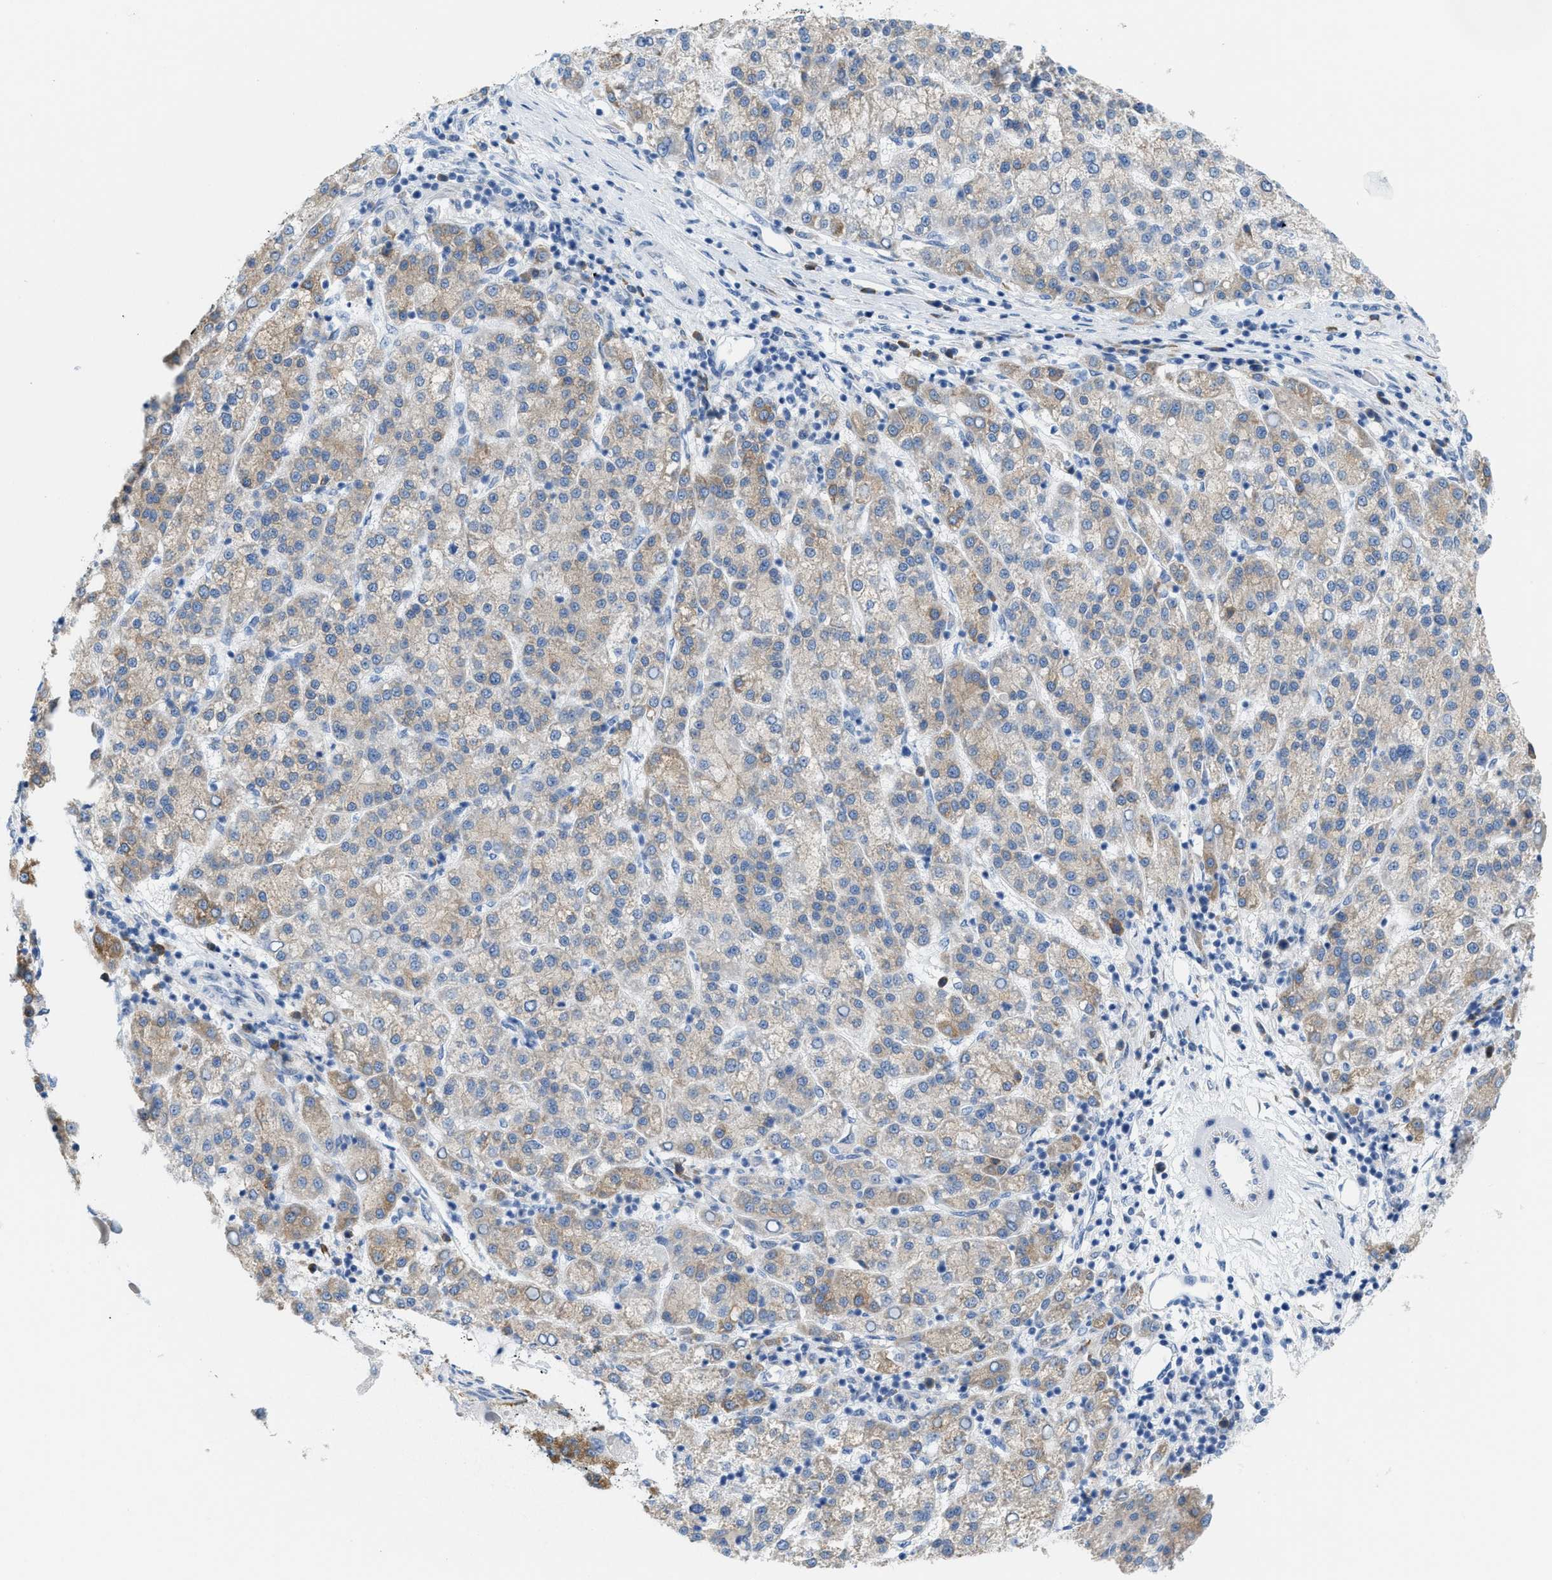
{"staining": {"intensity": "weak", "quantity": ">75%", "location": "cytoplasmic/membranous"}, "tissue": "liver cancer", "cell_type": "Tumor cells", "image_type": "cancer", "snomed": [{"axis": "morphology", "description": "Carcinoma, Hepatocellular, NOS"}, {"axis": "topography", "description": "Liver"}], "caption": "The image exhibits a brown stain indicating the presence of a protein in the cytoplasmic/membranous of tumor cells in liver cancer.", "gene": "KIFC3", "patient": {"sex": "female", "age": 58}}